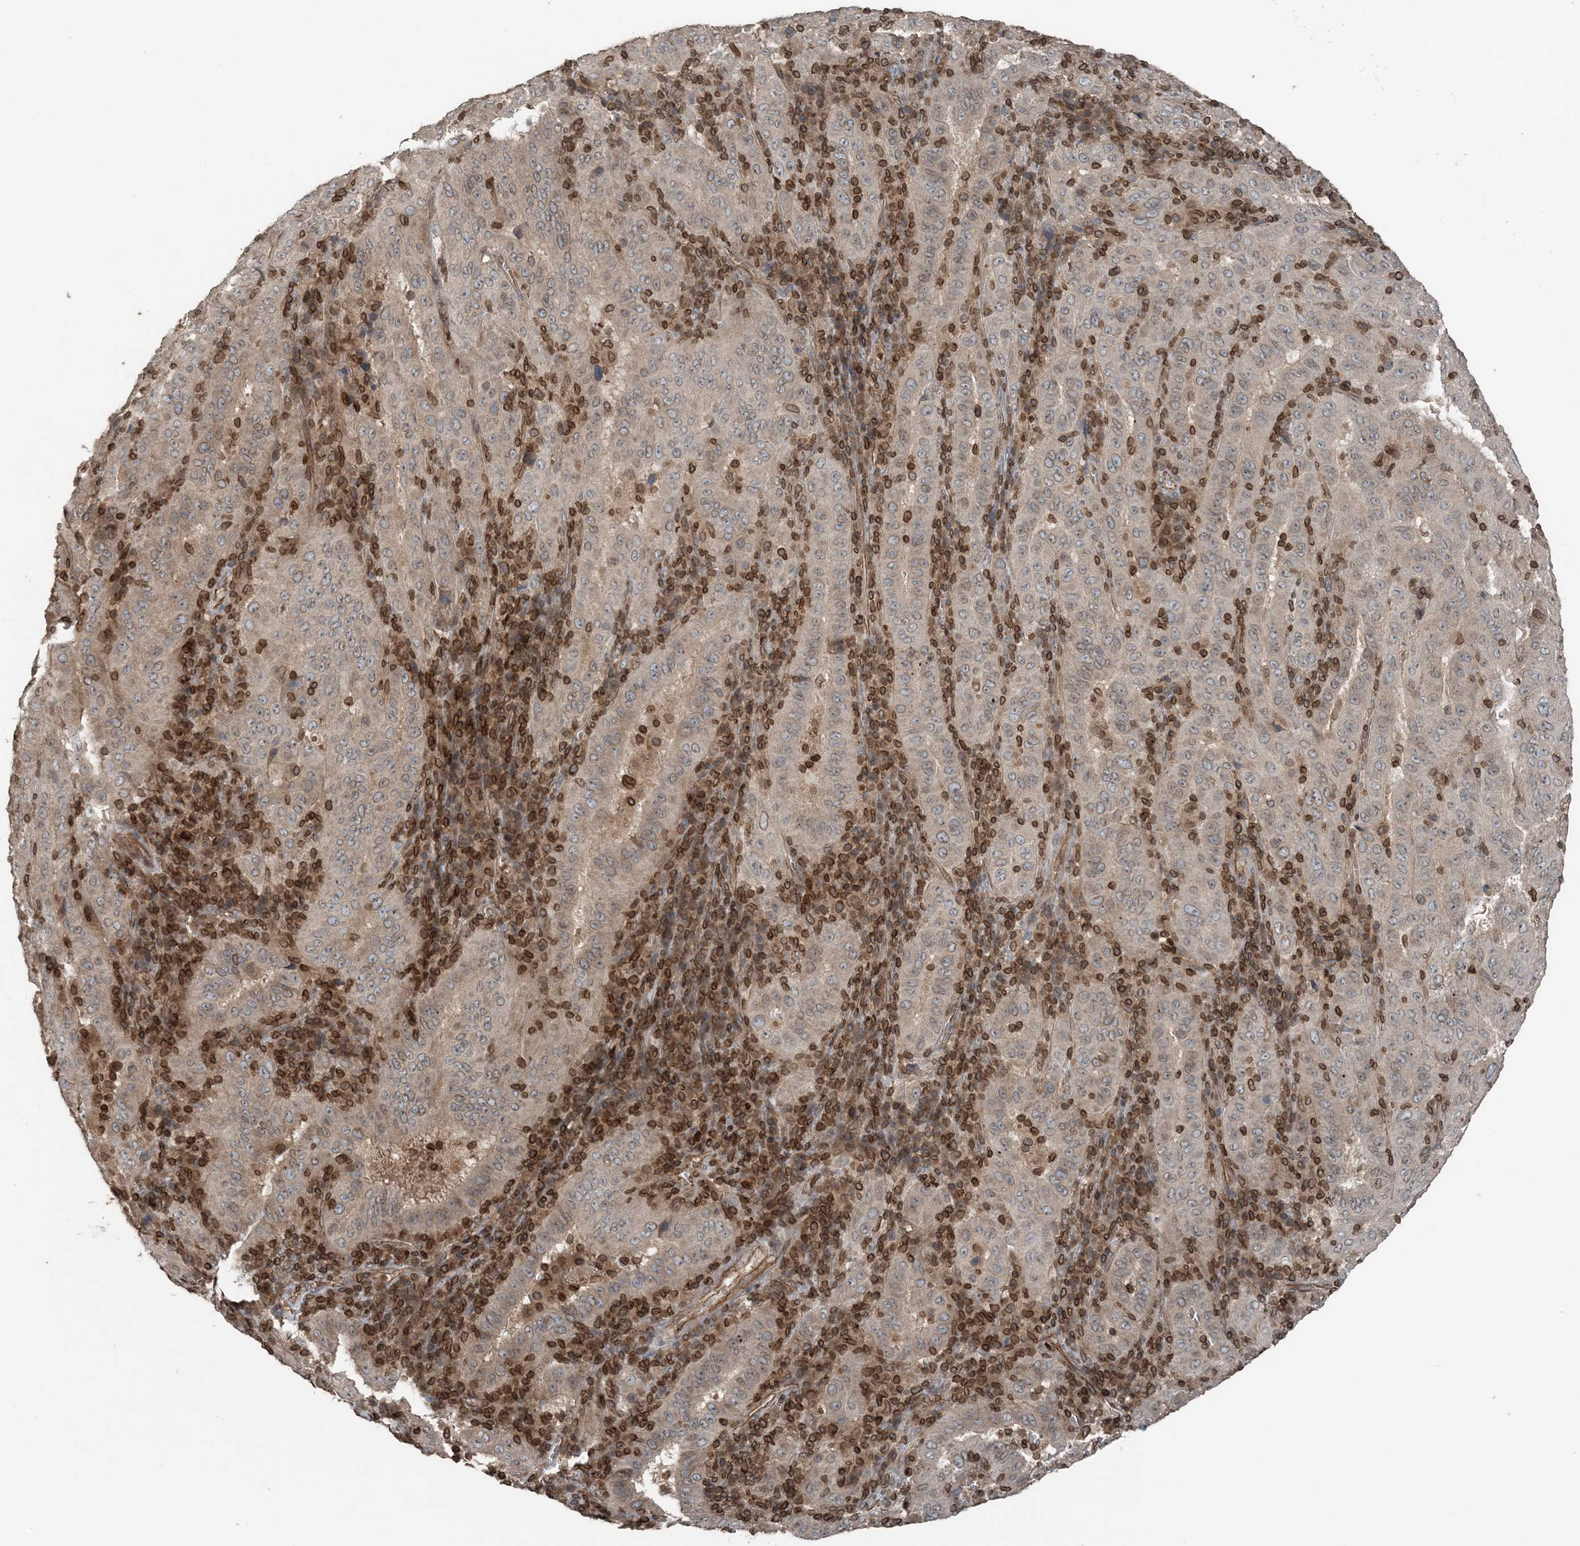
{"staining": {"intensity": "weak", "quantity": "25%-75%", "location": "cytoplasmic/membranous"}, "tissue": "pancreatic cancer", "cell_type": "Tumor cells", "image_type": "cancer", "snomed": [{"axis": "morphology", "description": "Adenocarcinoma, NOS"}, {"axis": "topography", "description": "Pancreas"}], "caption": "Immunohistochemistry (DAB) staining of pancreatic cancer (adenocarcinoma) exhibits weak cytoplasmic/membranous protein expression in about 25%-75% of tumor cells. Immunohistochemistry (ihc) stains the protein in brown and the nuclei are stained blue.", "gene": "ZFAND2B", "patient": {"sex": "male", "age": 63}}